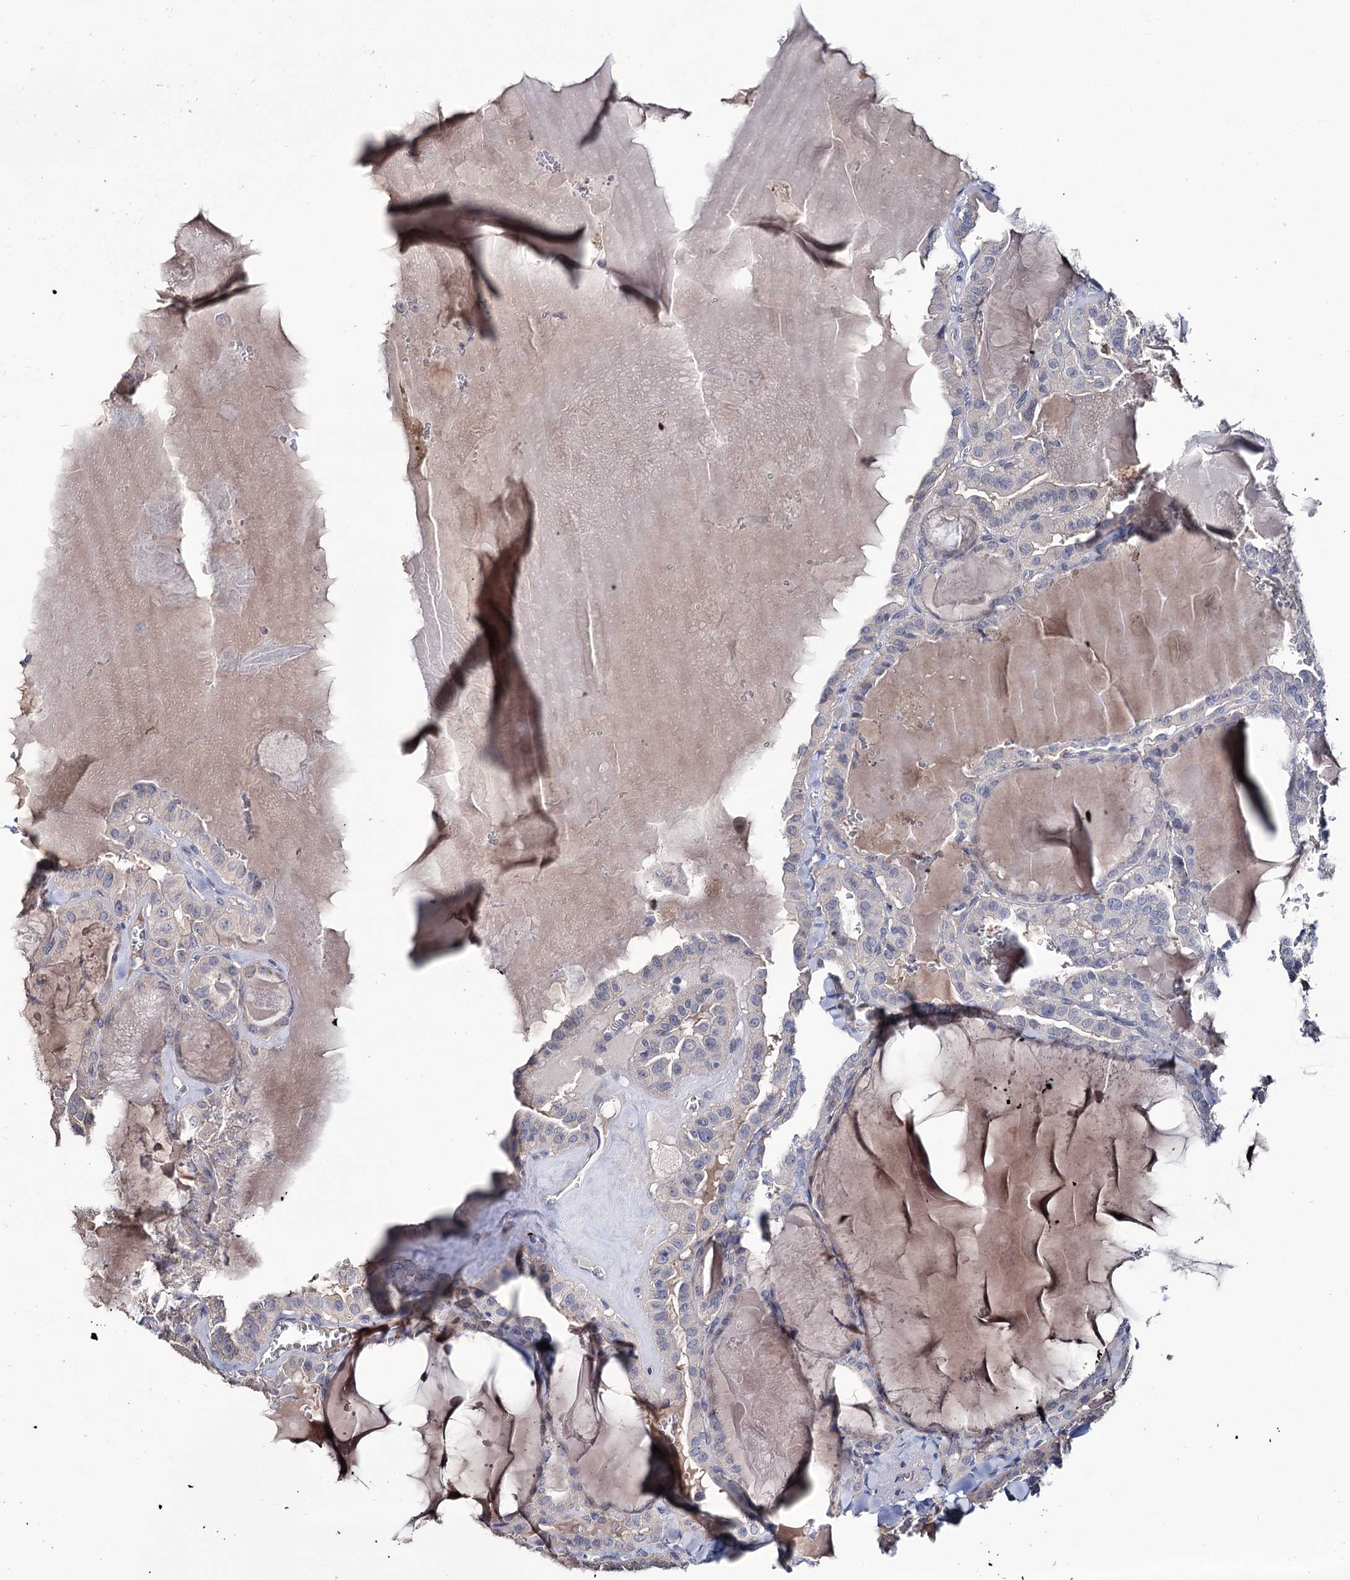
{"staining": {"intensity": "negative", "quantity": "none", "location": "none"}, "tissue": "thyroid cancer", "cell_type": "Tumor cells", "image_type": "cancer", "snomed": [{"axis": "morphology", "description": "Papillary adenocarcinoma, NOS"}, {"axis": "topography", "description": "Thyroid gland"}], "caption": "A high-resolution histopathology image shows immunohistochemistry (IHC) staining of thyroid papillary adenocarcinoma, which reveals no significant staining in tumor cells.", "gene": "EPB41L5", "patient": {"sex": "male", "age": 52}}